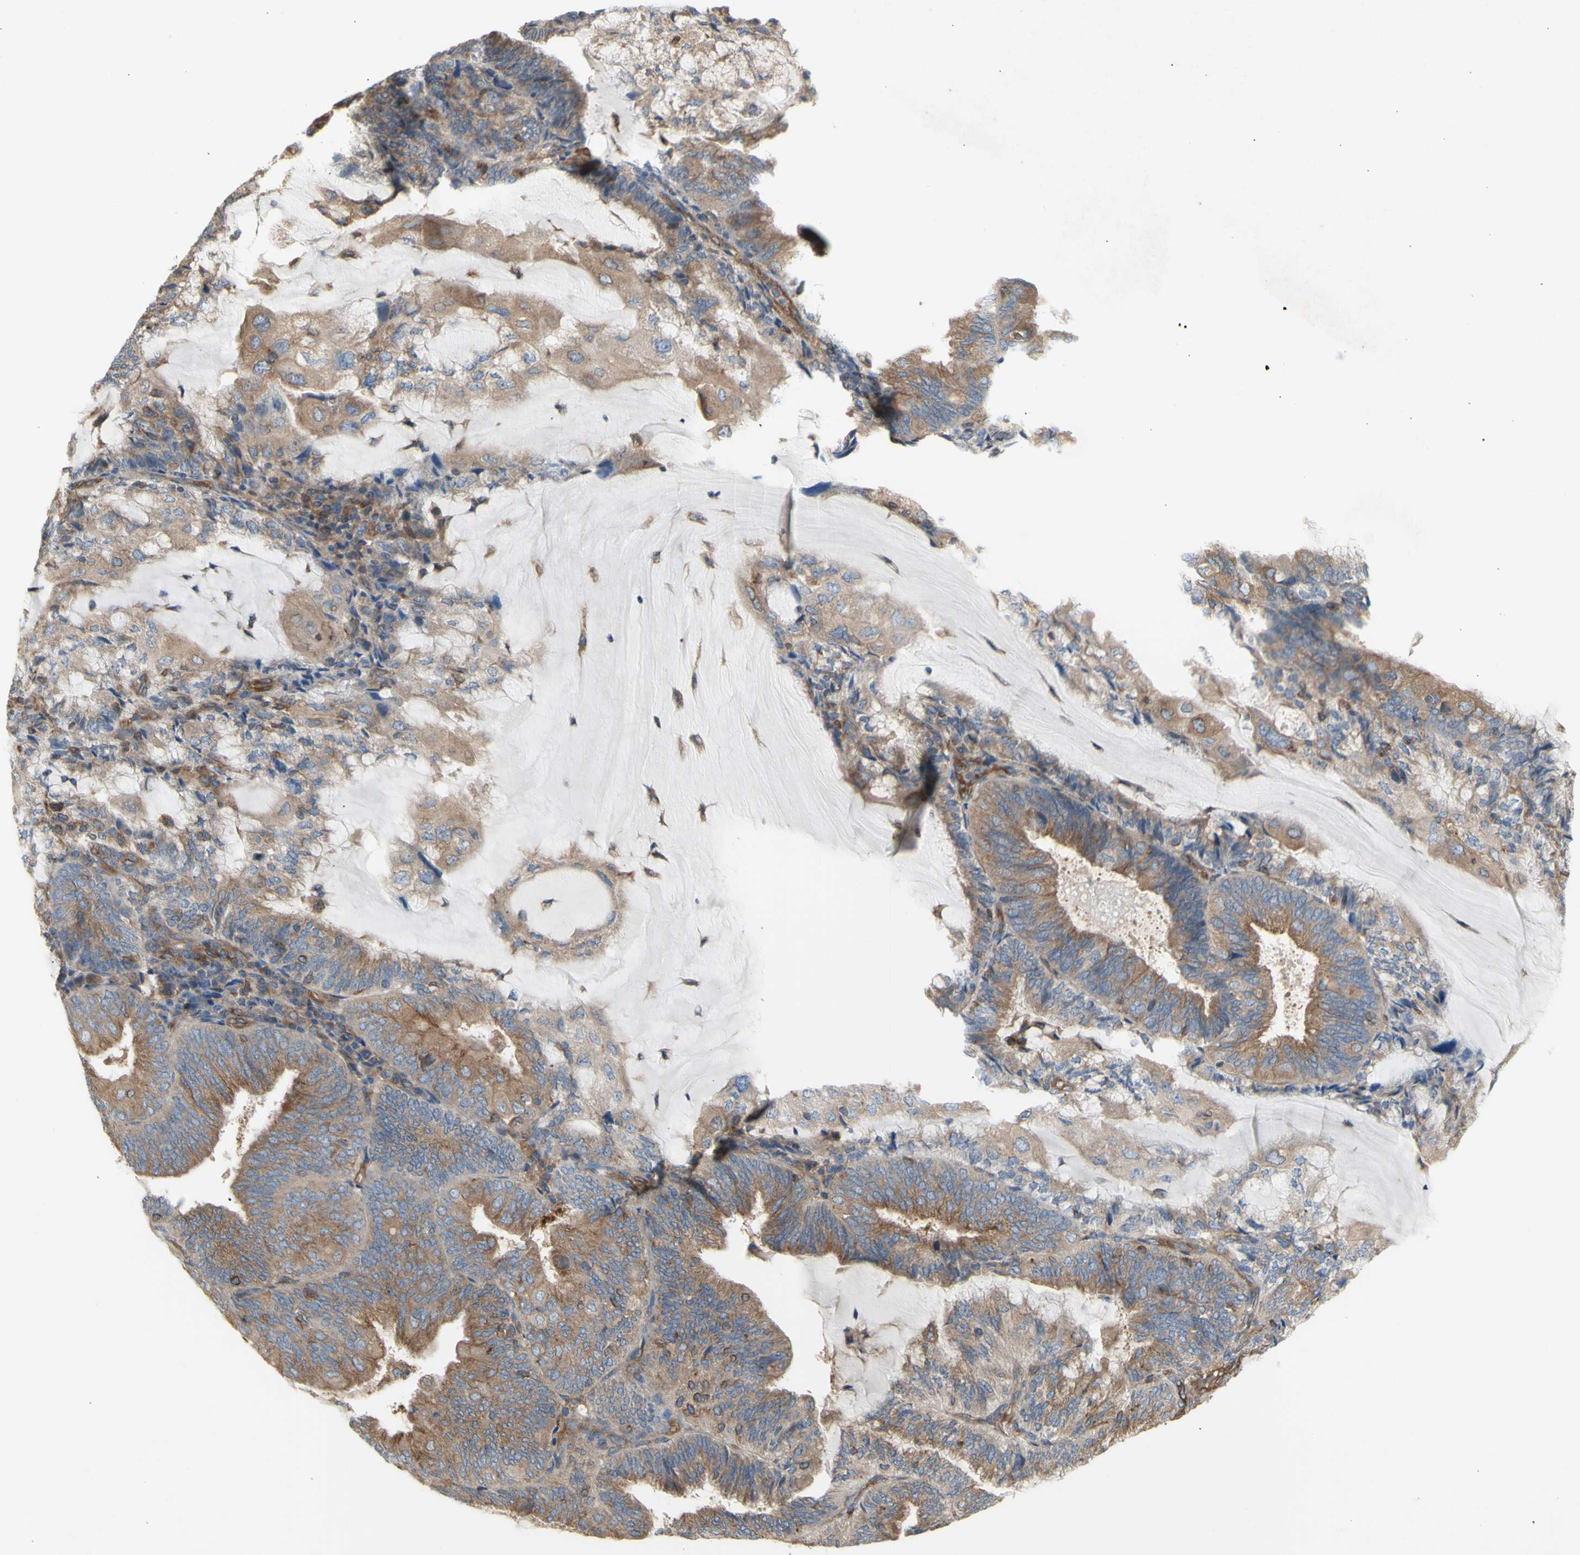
{"staining": {"intensity": "moderate", "quantity": ">75%", "location": "cytoplasmic/membranous"}, "tissue": "endometrial cancer", "cell_type": "Tumor cells", "image_type": "cancer", "snomed": [{"axis": "morphology", "description": "Adenocarcinoma, NOS"}, {"axis": "topography", "description": "Endometrium"}], "caption": "IHC of human endometrial cancer (adenocarcinoma) reveals medium levels of moderate cytoplasmic/membranous positivity in approximately >75% of tumor cells.", "gene": "KLC1", "patient": {"sex": "female", "age": 81}}